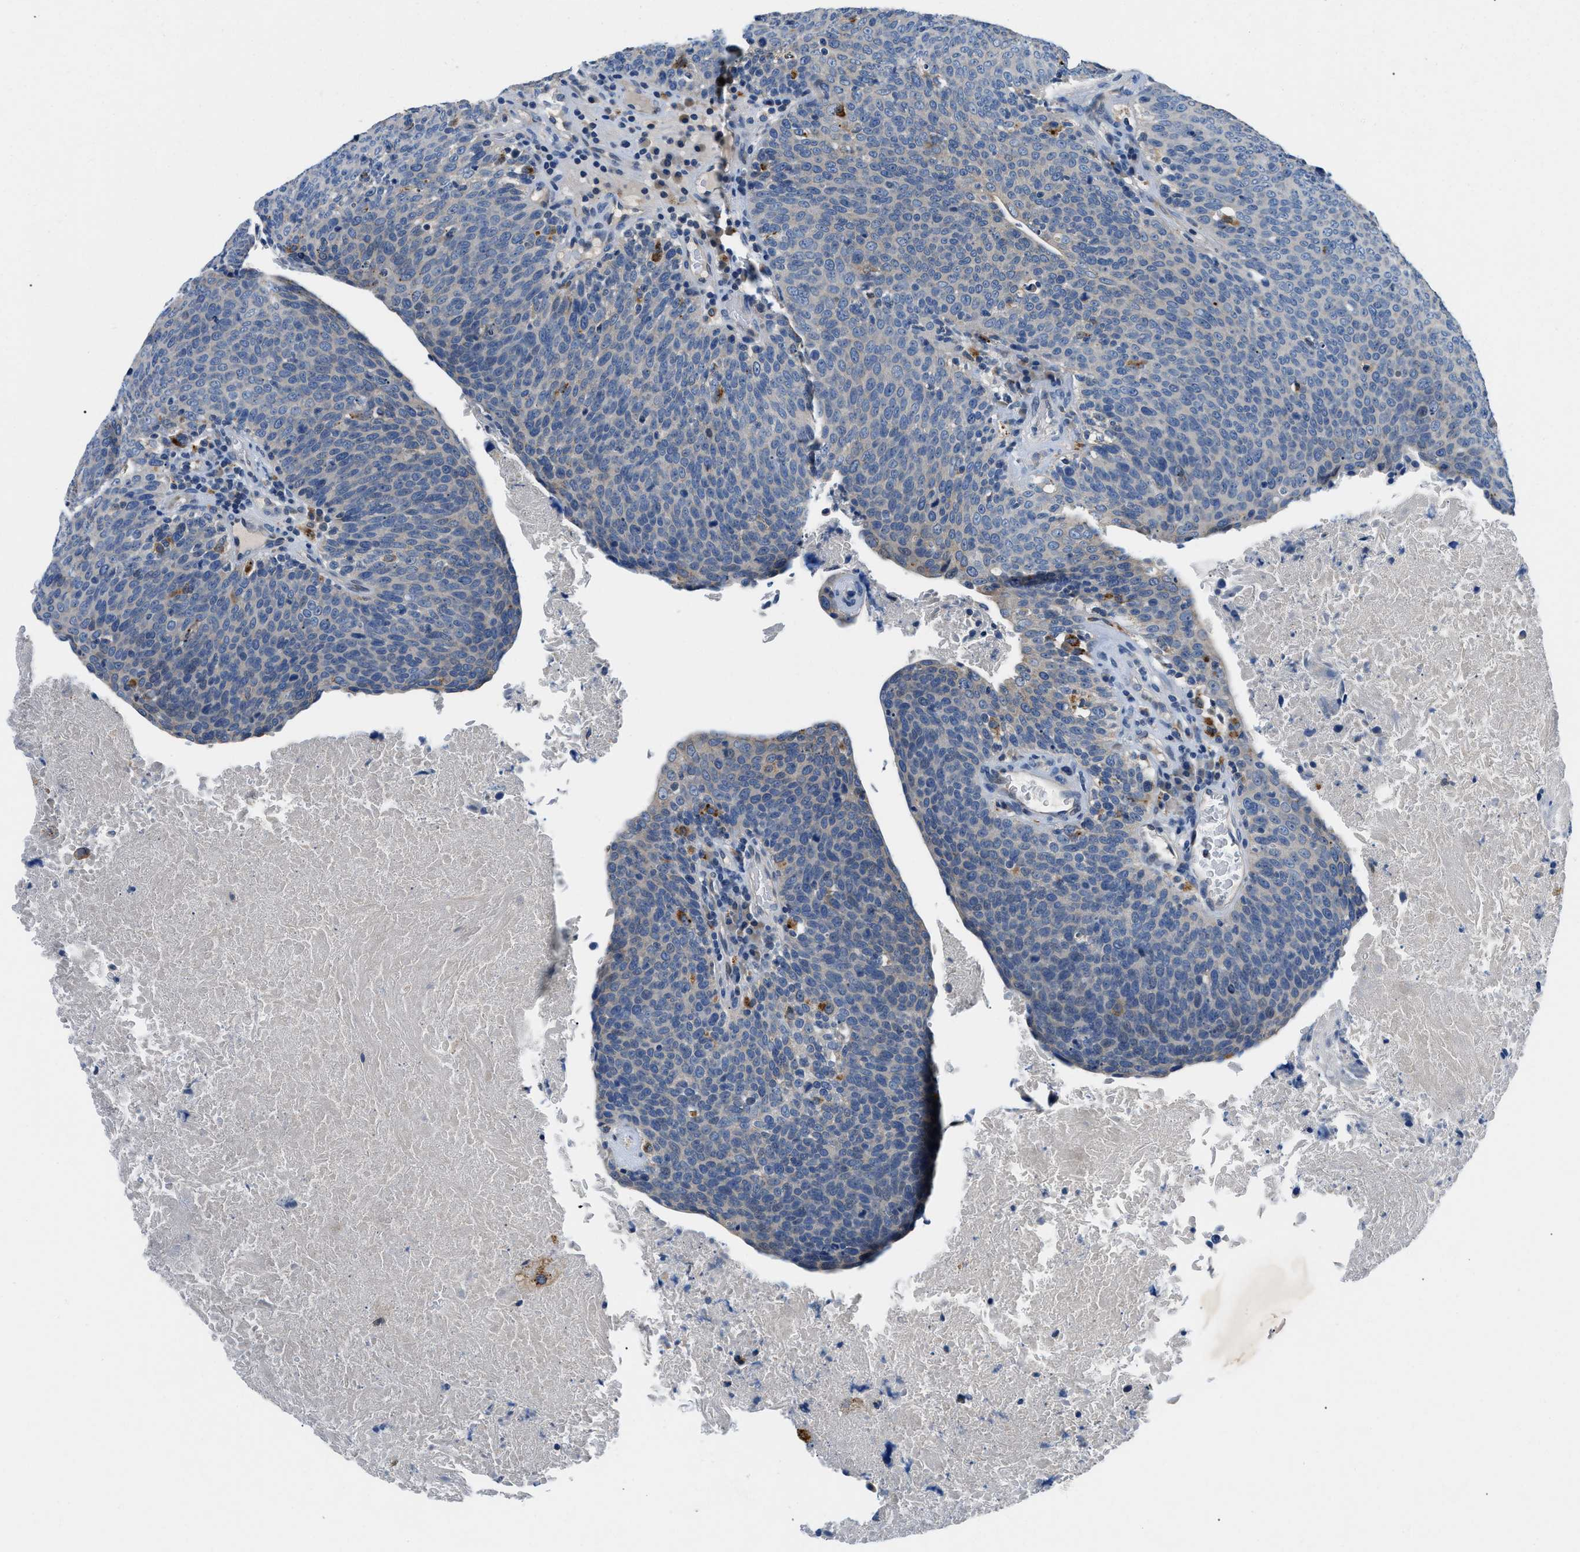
{"staining": {"intensity": "negative", "quantity": "none", "location": "none"}, "tissue": "head and neck cancer", "cell_type": "Tumor cells", "image_type": "cancer", "snomed": [{"axis": "morphology", "description": "Squamous cell carcinoma, NOS"}, {"axis": "morphology", "description": "Squamous cell carcinoma, metastatic, NOS"}, {"axis": "topography", "description": "Lymph node"}, {"axis": "topography", "description": "Head-Neck"}], "caption": "Tumor cells are negative for brown protein staining in head and neck cancer.", "gene": "ADGRE3", "patient": {"sex": "male", "age": 62}}